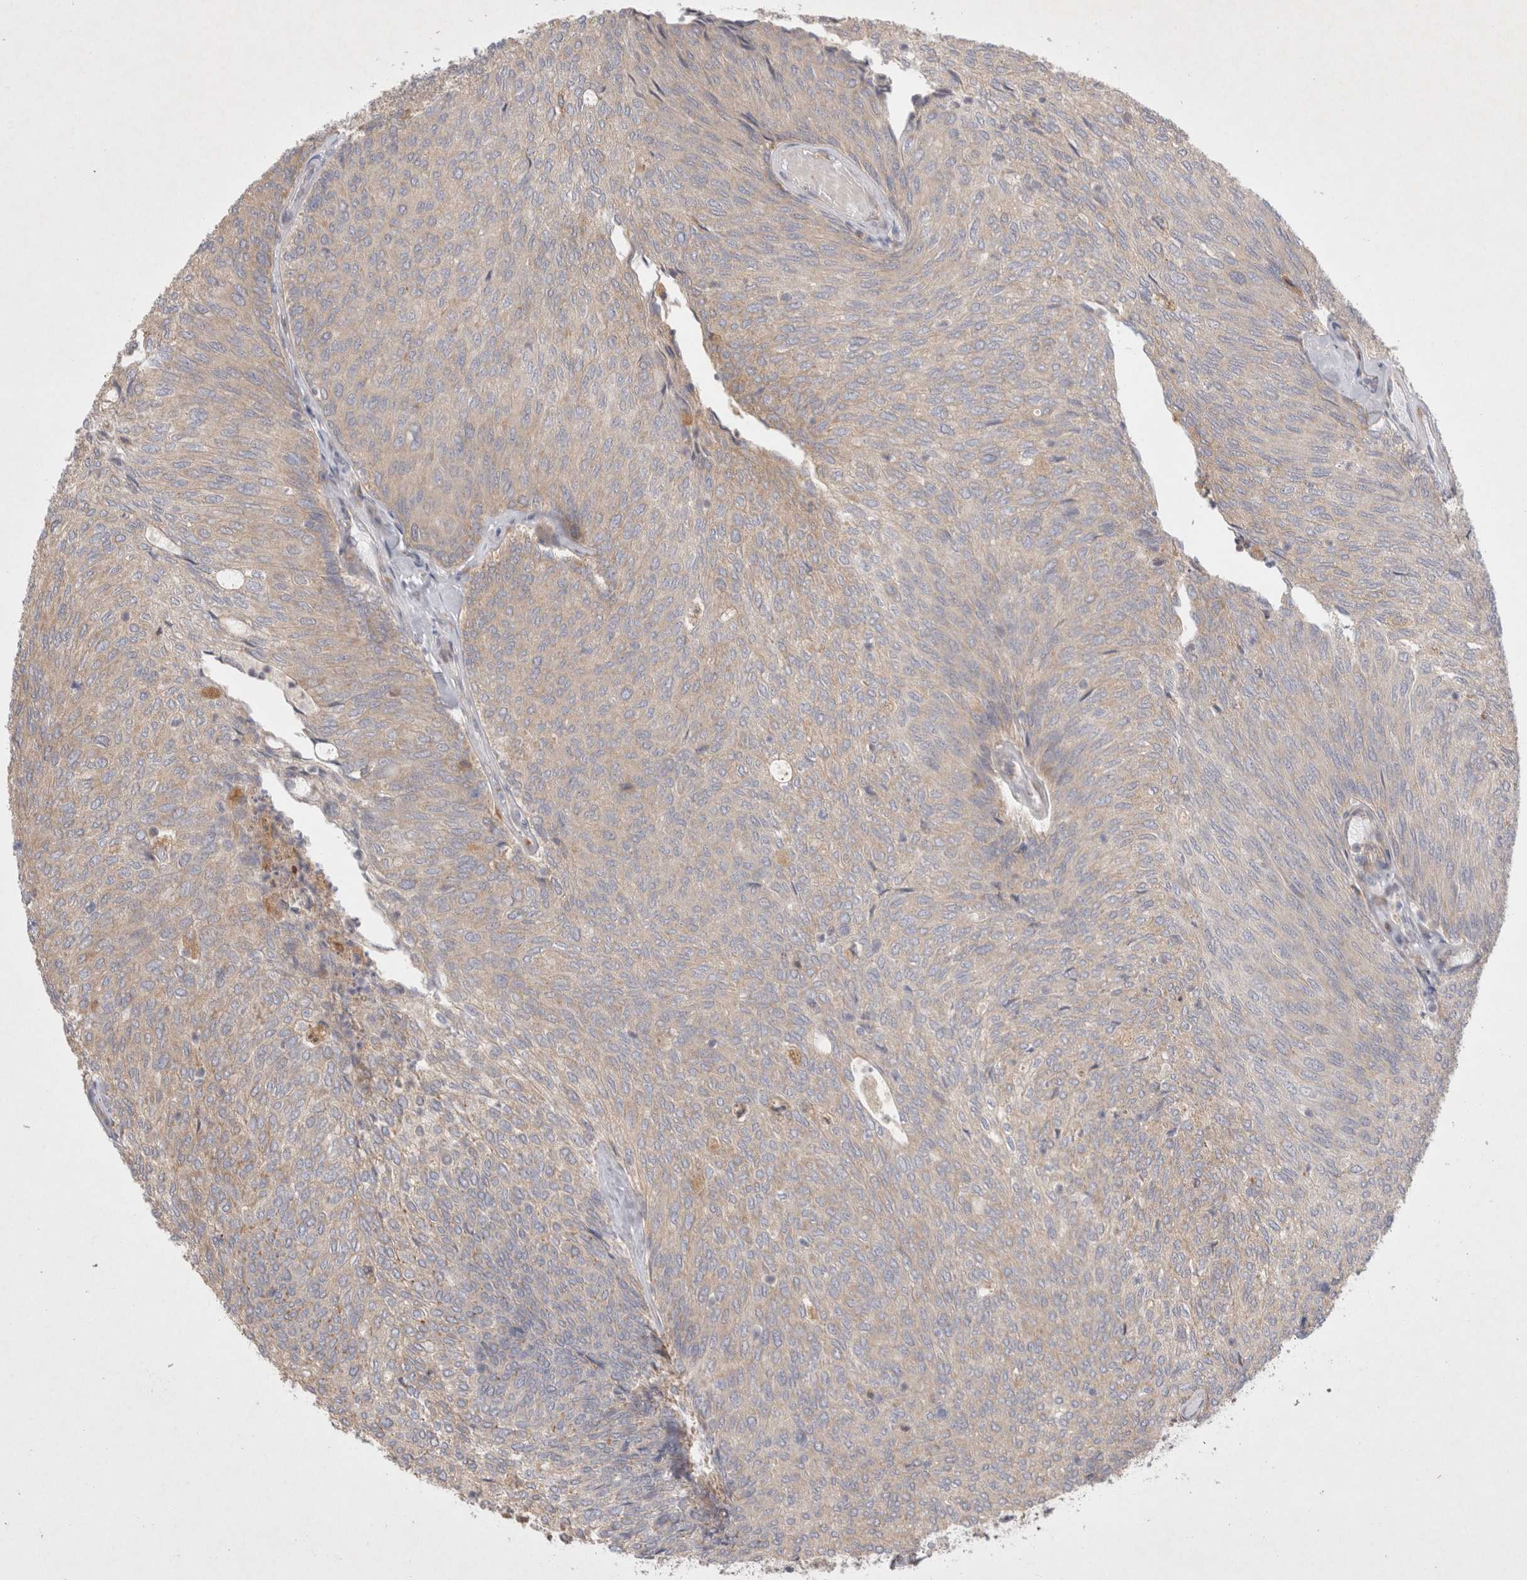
{"staining": {"intensity": "weak", "quantity": ">75%", "location": "cytoplasmic/membranous"}, "tissue": "urothelial cancer", "cell_type": "Tumor cells", "image_type": "cancer", "snomed": [{"axis": "morphology", "description": "Urothelial carcinoma, Low grade"}, {"axis": "topography", "description": "Urinary bladder"}], "caption": "IHC (DAB) staining of human urothelial cancer demonstrates weak cytoplasmic/membranous protein staining in about >75% of tumor cells.", "gene": "NPC1", "patient": {"sex": "female", "age": 79}}